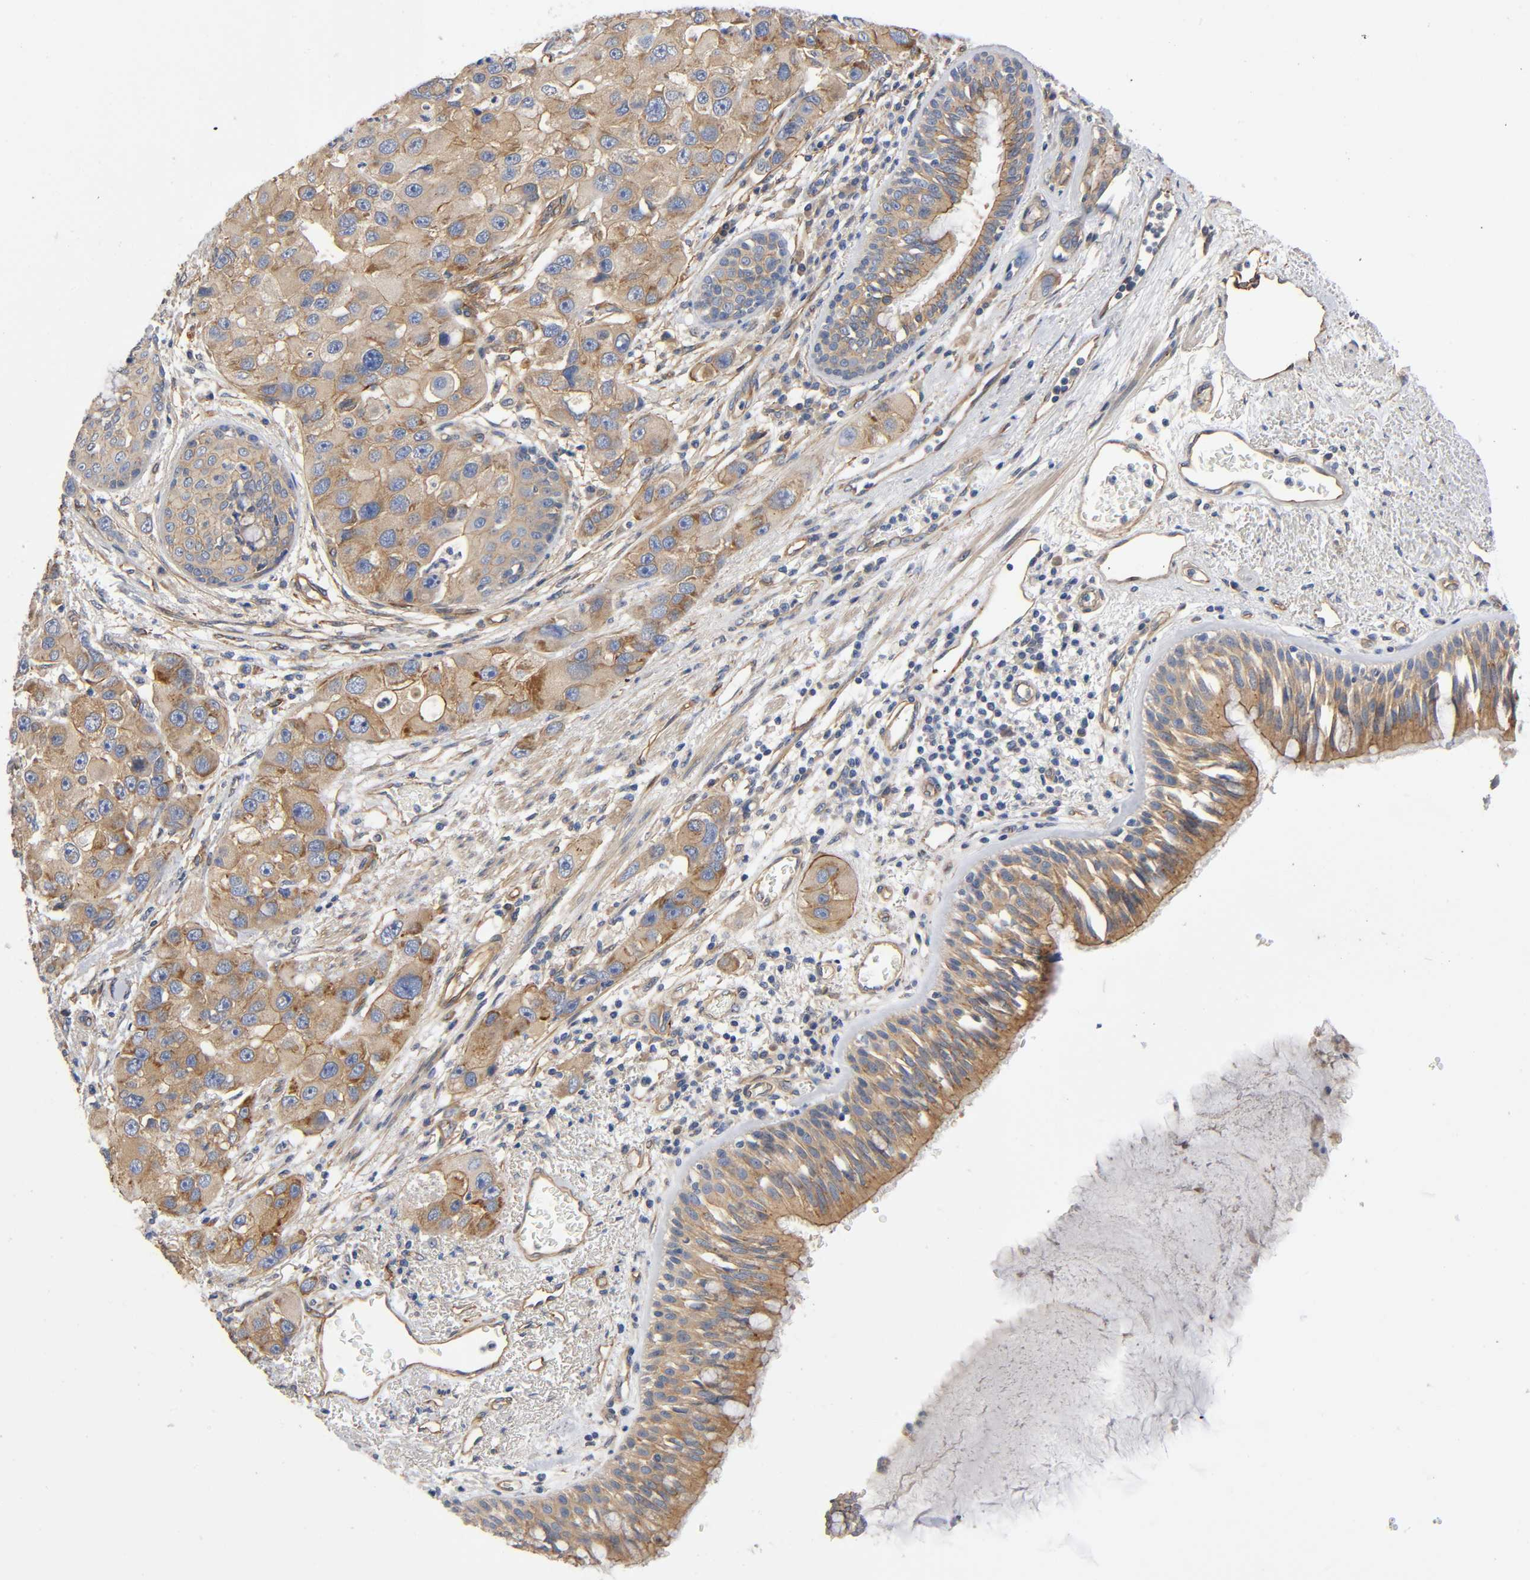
{"staining": {"intensity": "moderate", "quantity": ">75%", "location": "cytoplasmic/membranous"}, "tissue": "bronchus", "cell_type": "Respiratory epithelial cells", "image_type": "normal", "snomed": [{"axis": "morphology", "description": "Normal tissue, NOS"}, {"axis": "morphology", "description": "Adenocarcinoma, NOS"}, {"axis": "morphology", "description": "Adenocarcinoma, metastatic, NOS"}, {"axis": "topography", "description": "Lymph node"}, {"axis": "topography", "description": "Bronchus"}, {"axis": "topography", "description": "Lung"}], "caption": "The image demonstrates staining of normal bronchus, revealing moderate cytoplasmic/membranous protein staining (brown color) within respiratory epithelial cells. The staining is performed using DAB brown chromogen to label protein expression. The nuclei are counter-stained blue using hematoxylin.", "gene": "MARS1", "patient": {"sex": "female", "age": 54}}